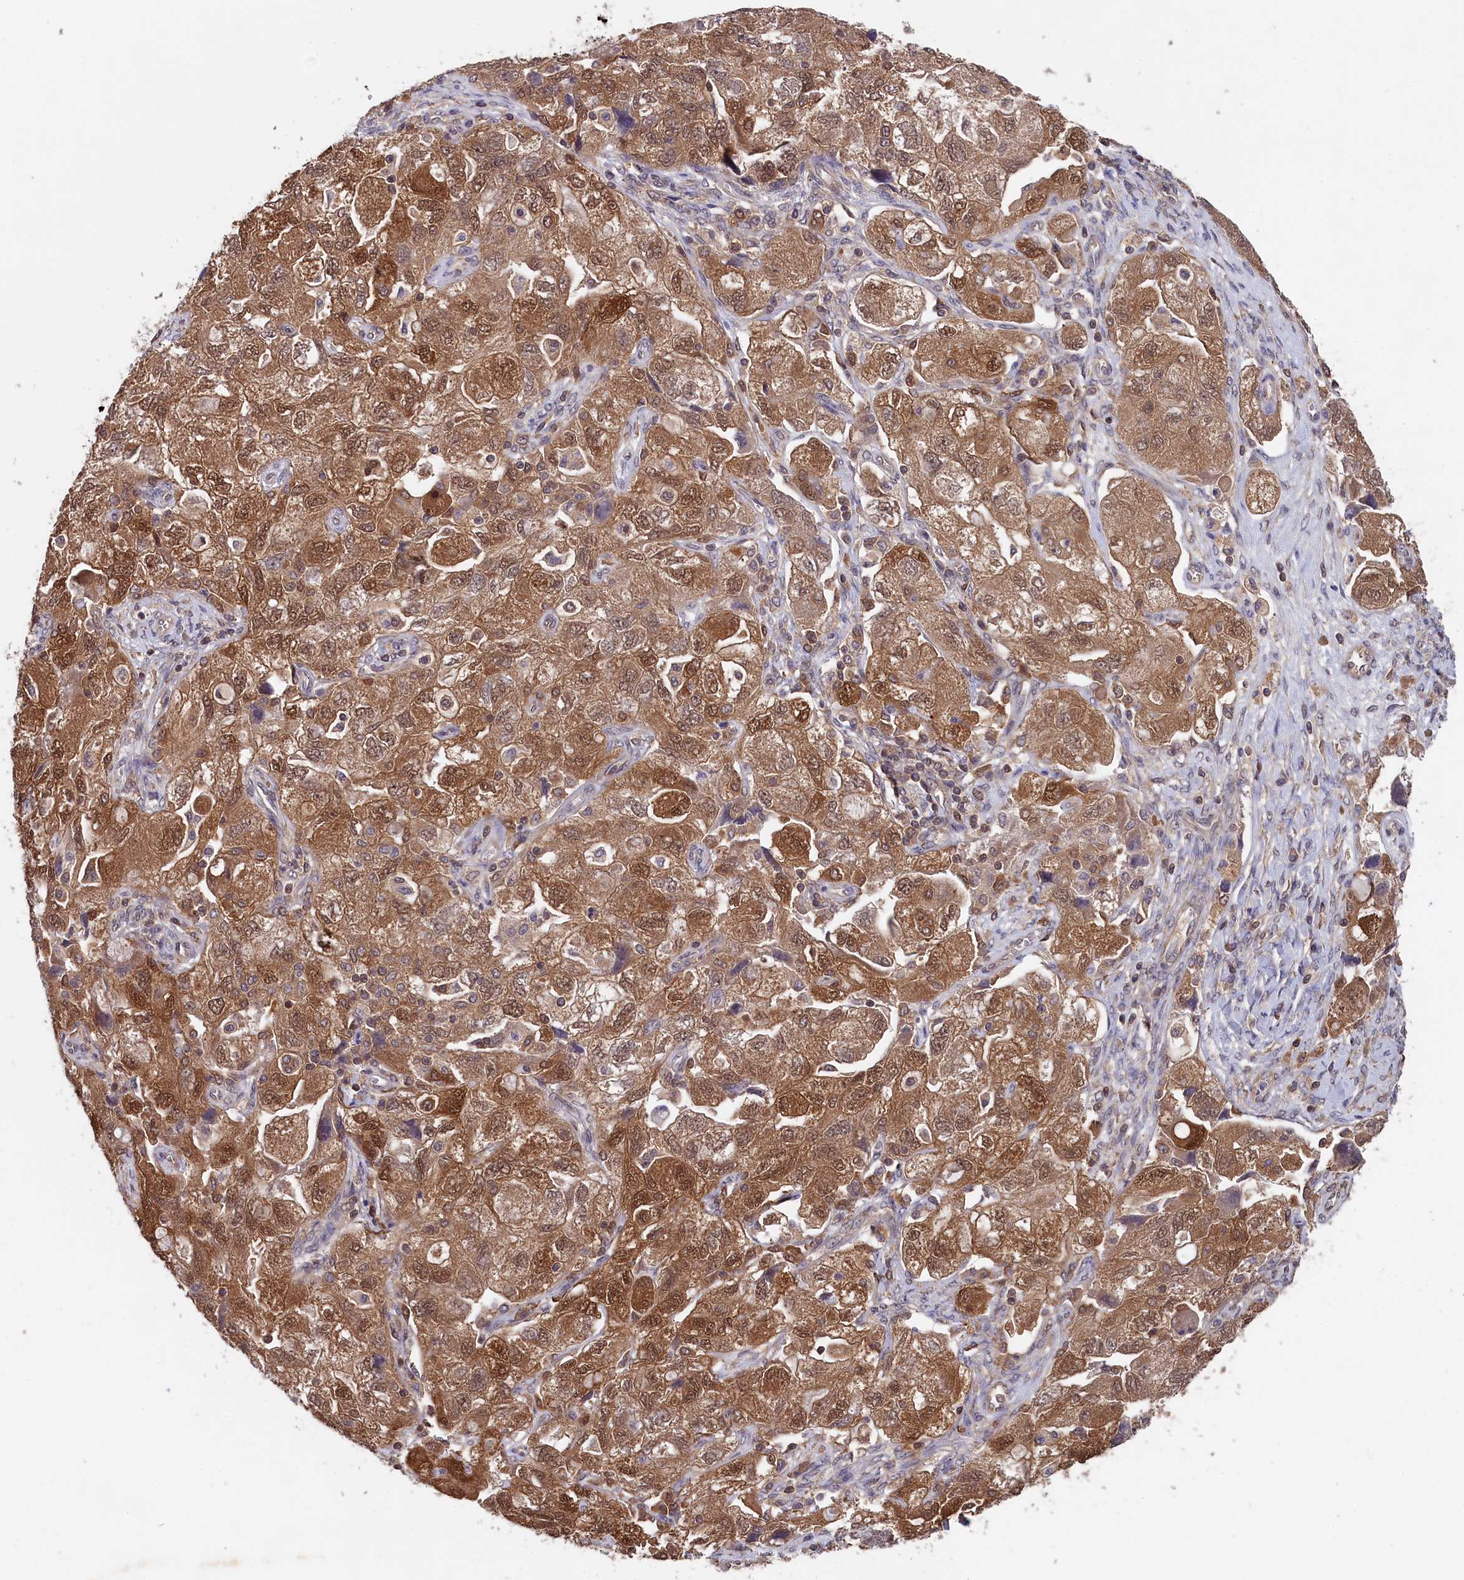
{"staining": {"intensity": "moderate", "quantity": ">75%", "location": "cytoplasmic/membranous,nuclear"}, "tissue": "ovarian cancer", "cell_type": "Tumor cells", "image_type": "cancer", "snomed": [{"axis": "morphology", "description": "Carcinoma, NOS"}, {"axis": "morphology", "description": "Cystadenocarcinoma, serous, NOS"}, {"axis": "topography", "description": "Ovary"}], "caption": "High-power microscopy captured an immunohistochemistry histopathology image of ovarian cancer, revealing moderate cytoplasmic/membranous and nuclear staining in approximately >75% of tumor cells.", "gene": "JPT2", "patient": {"sex": "female", "age": 69}}